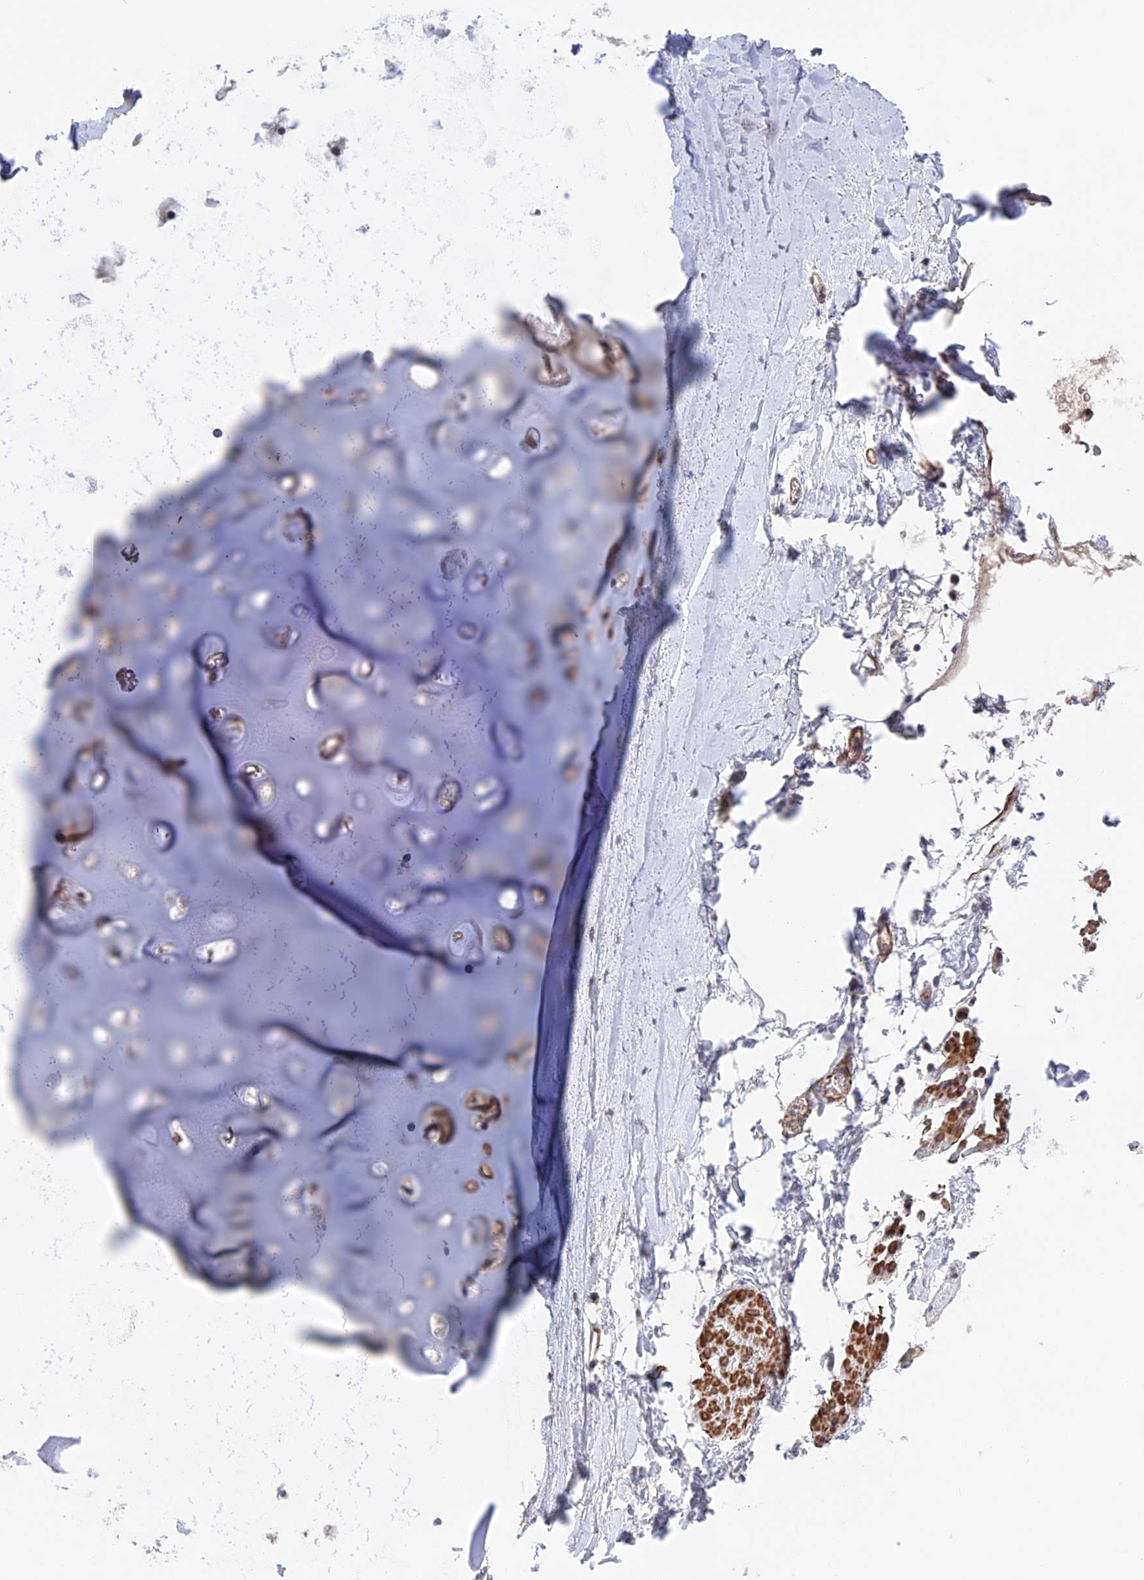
{"staining": {"intensity": "negative", "quantity": "none", "location": "none"}, "tissue": "adipose tissue", "cell_type": "Adipocytes", "image_type": "normal", "snomed": [{"axis": "morphology", "description": "Normal tissue, NOS"}, {"axis": "topography", "description": "Lymph node"}, {"axis": "topography", "description": "Bronchus"}], "caption": "IHC image of benign adipose tissue stained for a protein (brown), which reveals no staining in adipocytes.", "gene": "LYPD5", "patient": {"sex": "male", "age": 63}}